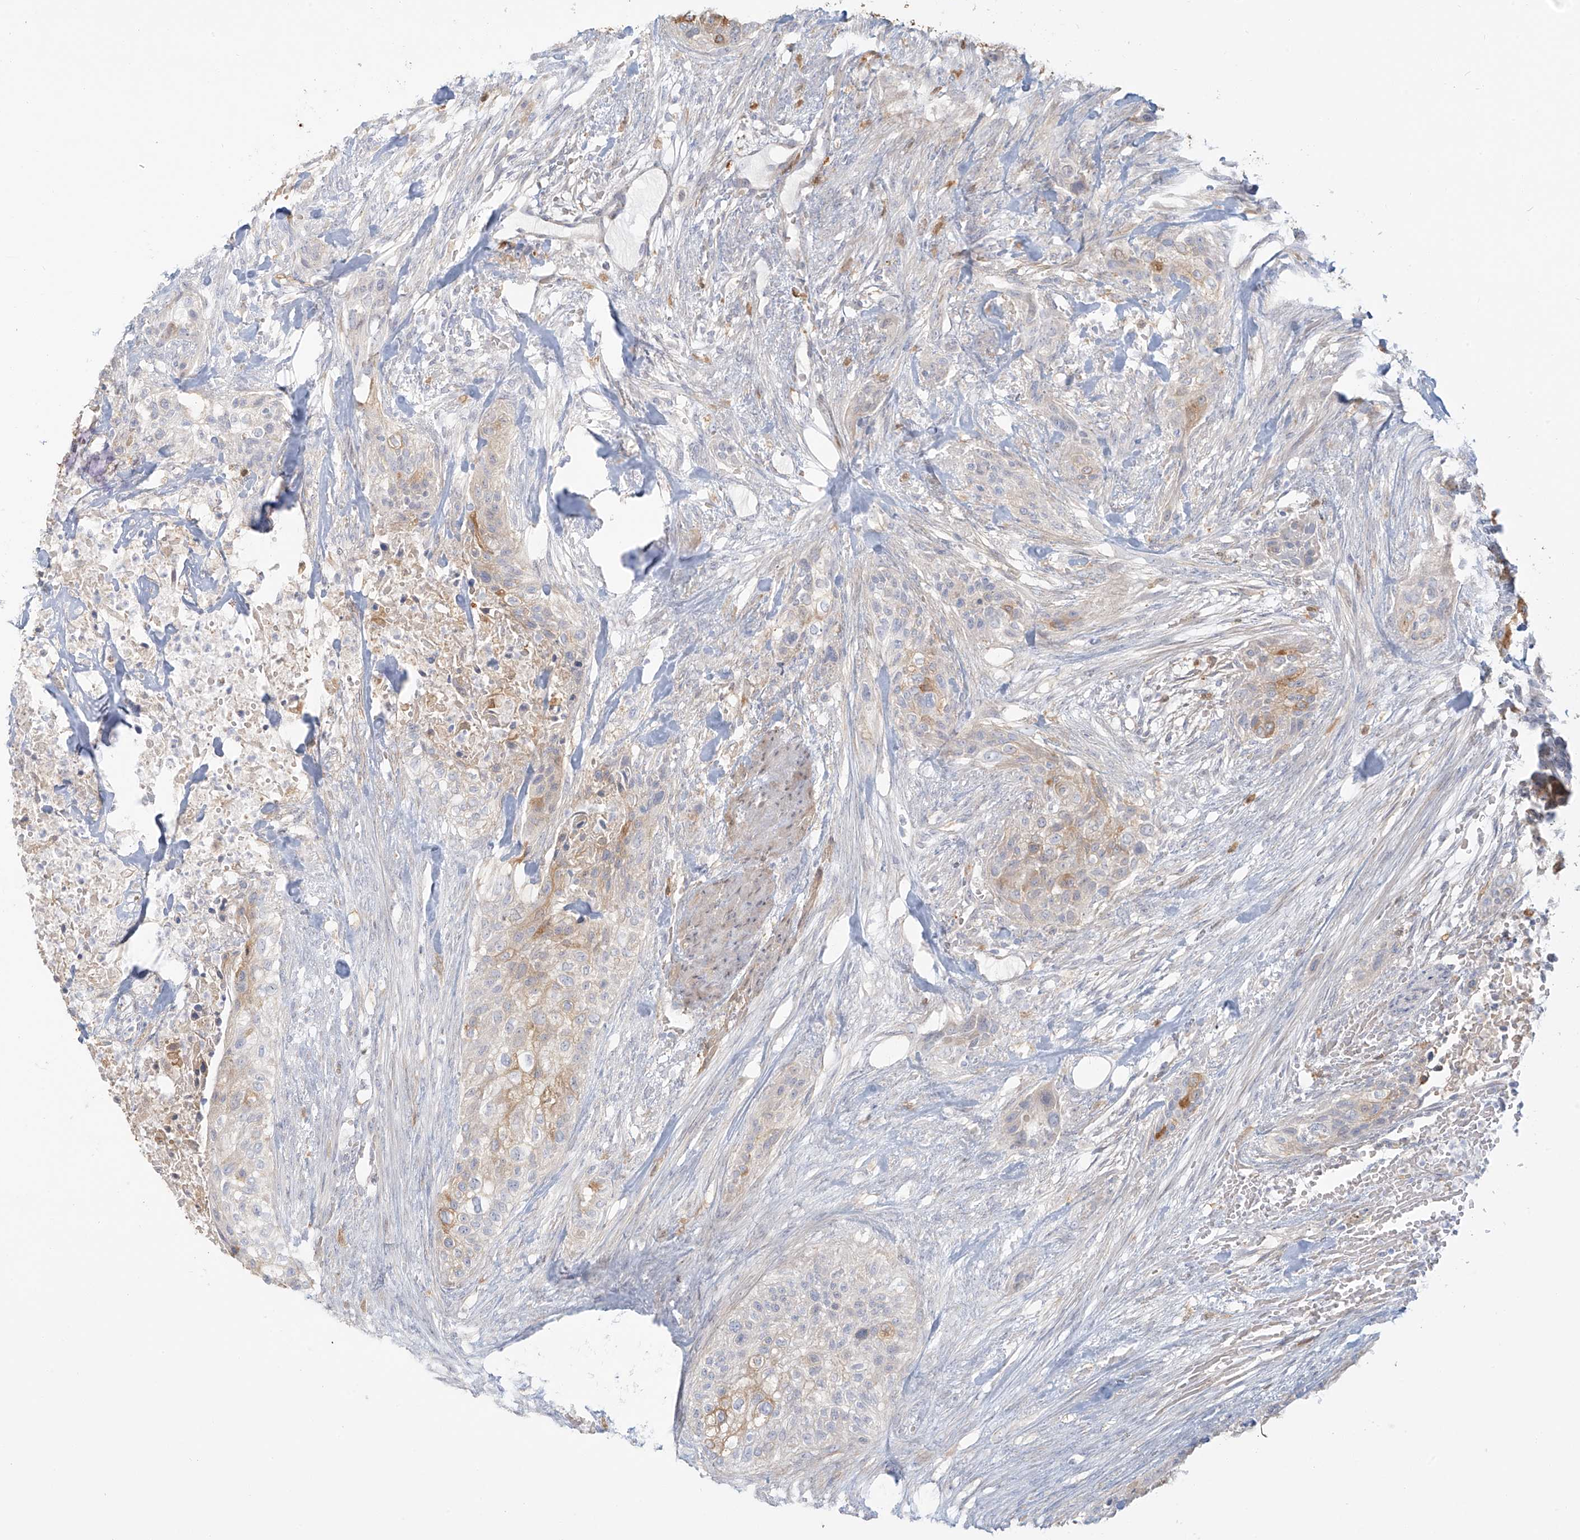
{"staining": {"intensity": "moderate", "quantity": "<25%", "location": "cytoplasmic/membranous"}, "tissue": "urothelial cancer", "cell_type": "Tumor cells", "image_type": "cancer", "snomed": [{"axis": "morphology", "description": "Urothelial carcinoma, High grade"}, {"axis": "topography", "description": "Urinary bladder"}], "caption": "Protein analysis of urothelial carcinoma (high-grade) tissue exhibits moderate cytoplasmic/membranous expression in approximately <25% of tumor cells.", "gene": "UPK1B", "patient": {"sex": "male", "age": 35}}